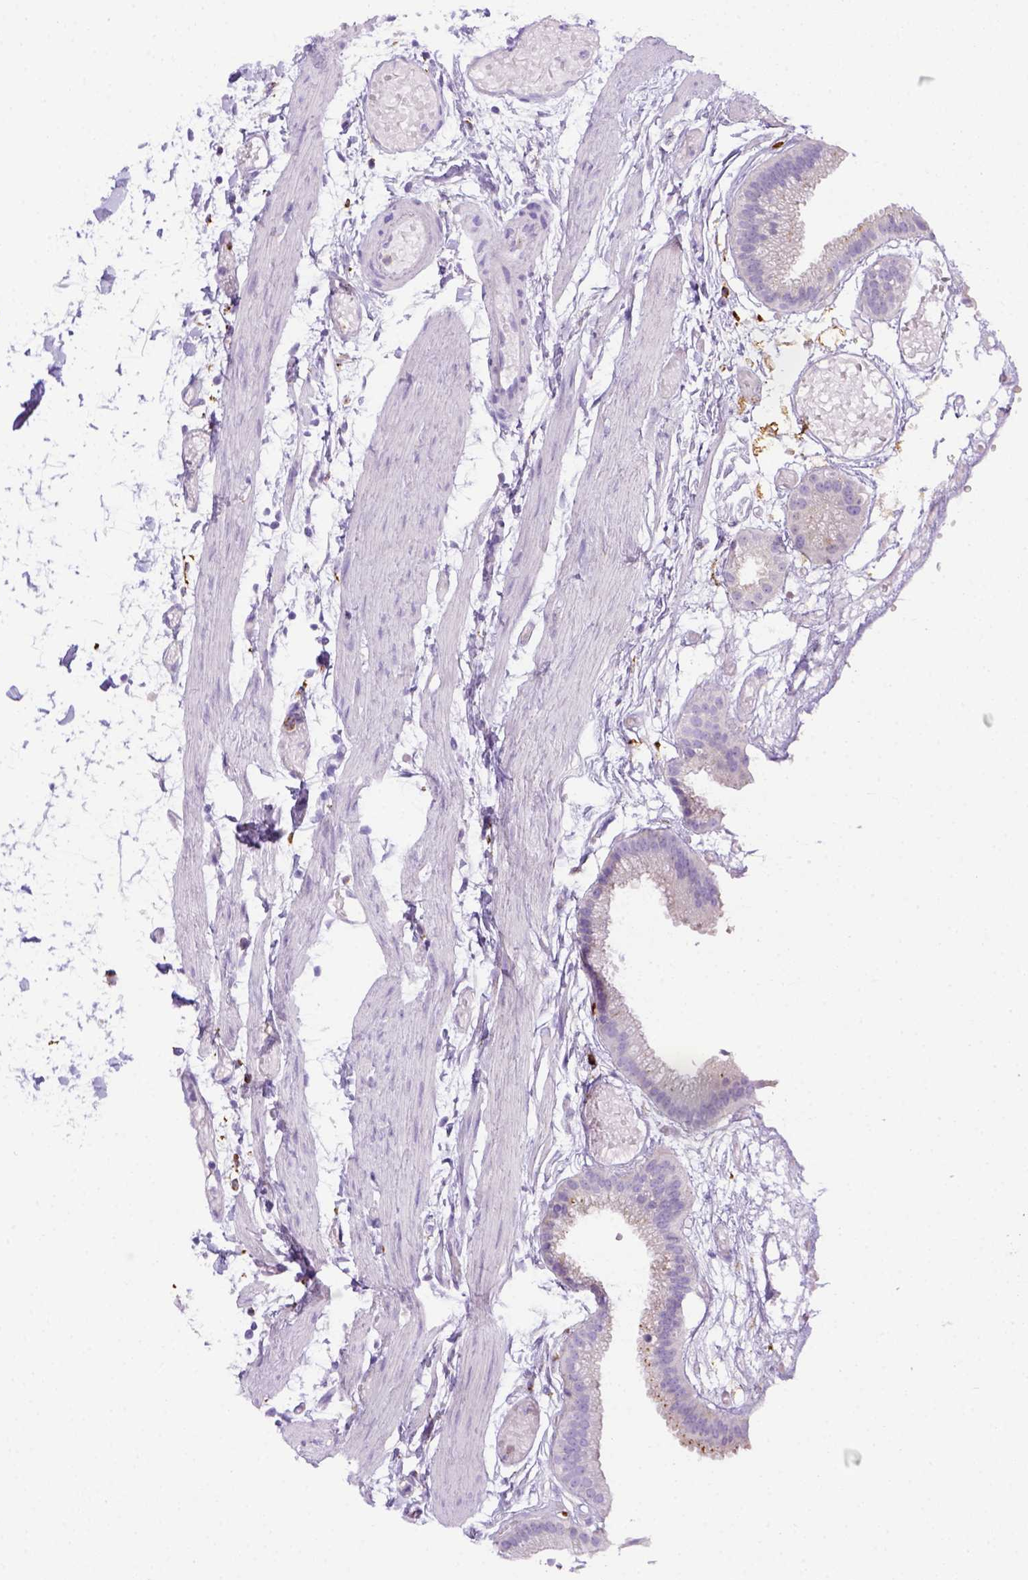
{"staining": {"intensity": "negative", "quantity": "none", "location": "none"}, "tissue": "gallbladder", "cell_type": "Glandular cells", "image_type": "normal", "snomed": [{"axis": "morphology", "description": "Normal tissue, NOS"}, {"axis": "topography", "description": "Gallbladder"}], "caption": "Glandular cells show no significant protein expression in benign gallbladder.", "gene": "CD68", "patient": {"sex": "female", "age": 45}}